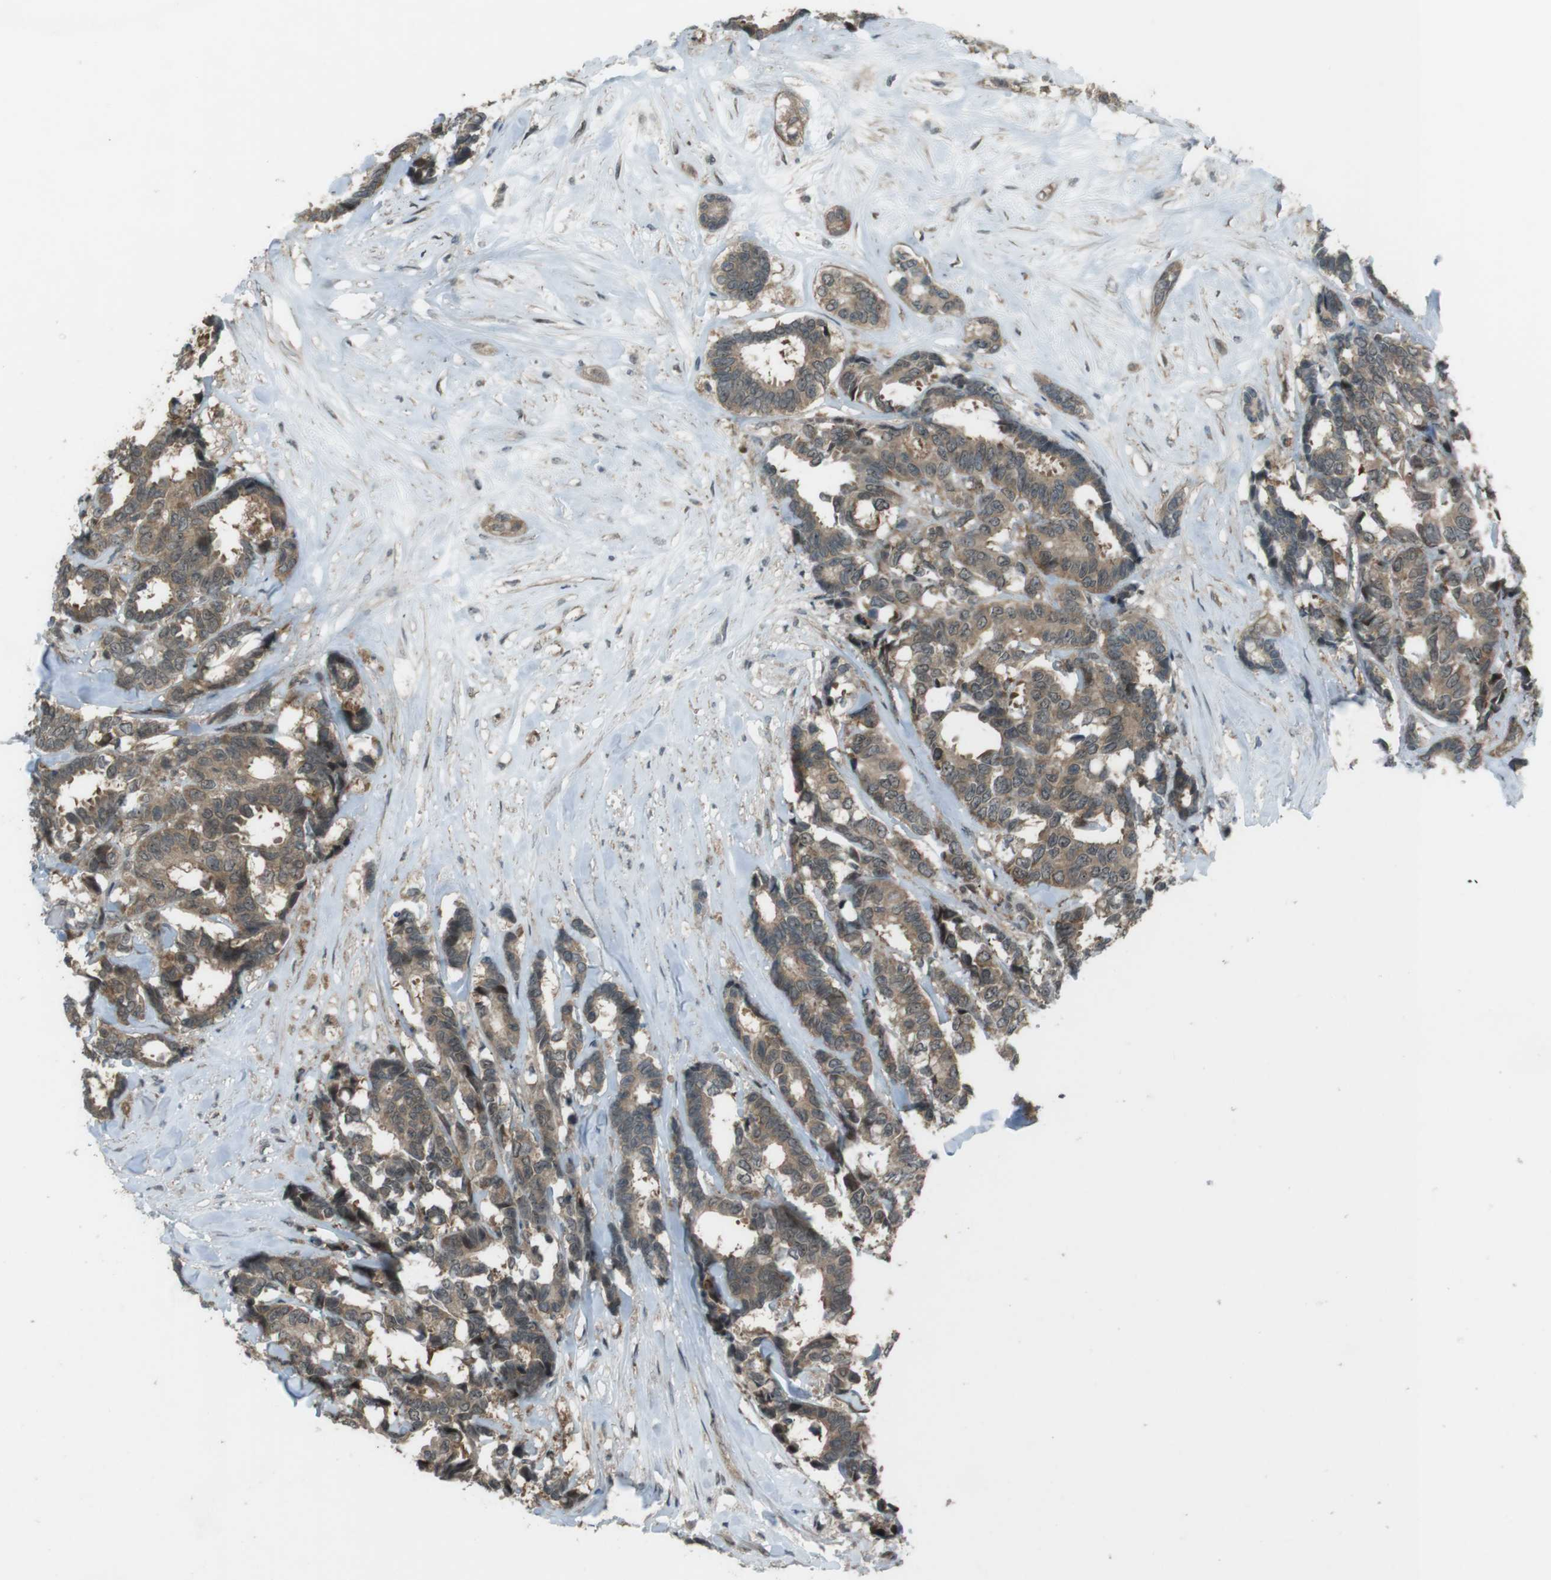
{"staining": {"intensity": "moderate", "quantity": ">75%", "location": "cytoplasmic/membranous,nuclear"}, "tissue": "breast cancer", "cell_type": "Tumor cells", "image_type": "cancer", "snomed": [{"axis": "morphology", "description": "Duct carcinoma"}, {"axis": "topography", "description": "Breast"}], "caption": "A photomicrograph of human intraductal carcinoma (breast) stained for a protein demonstrates moderate cytoplasmic/membranous and nuclear brown staining in tumor cells.", "gene": "SLITRK5", "patient": {"sex": "female", "age": 87}}